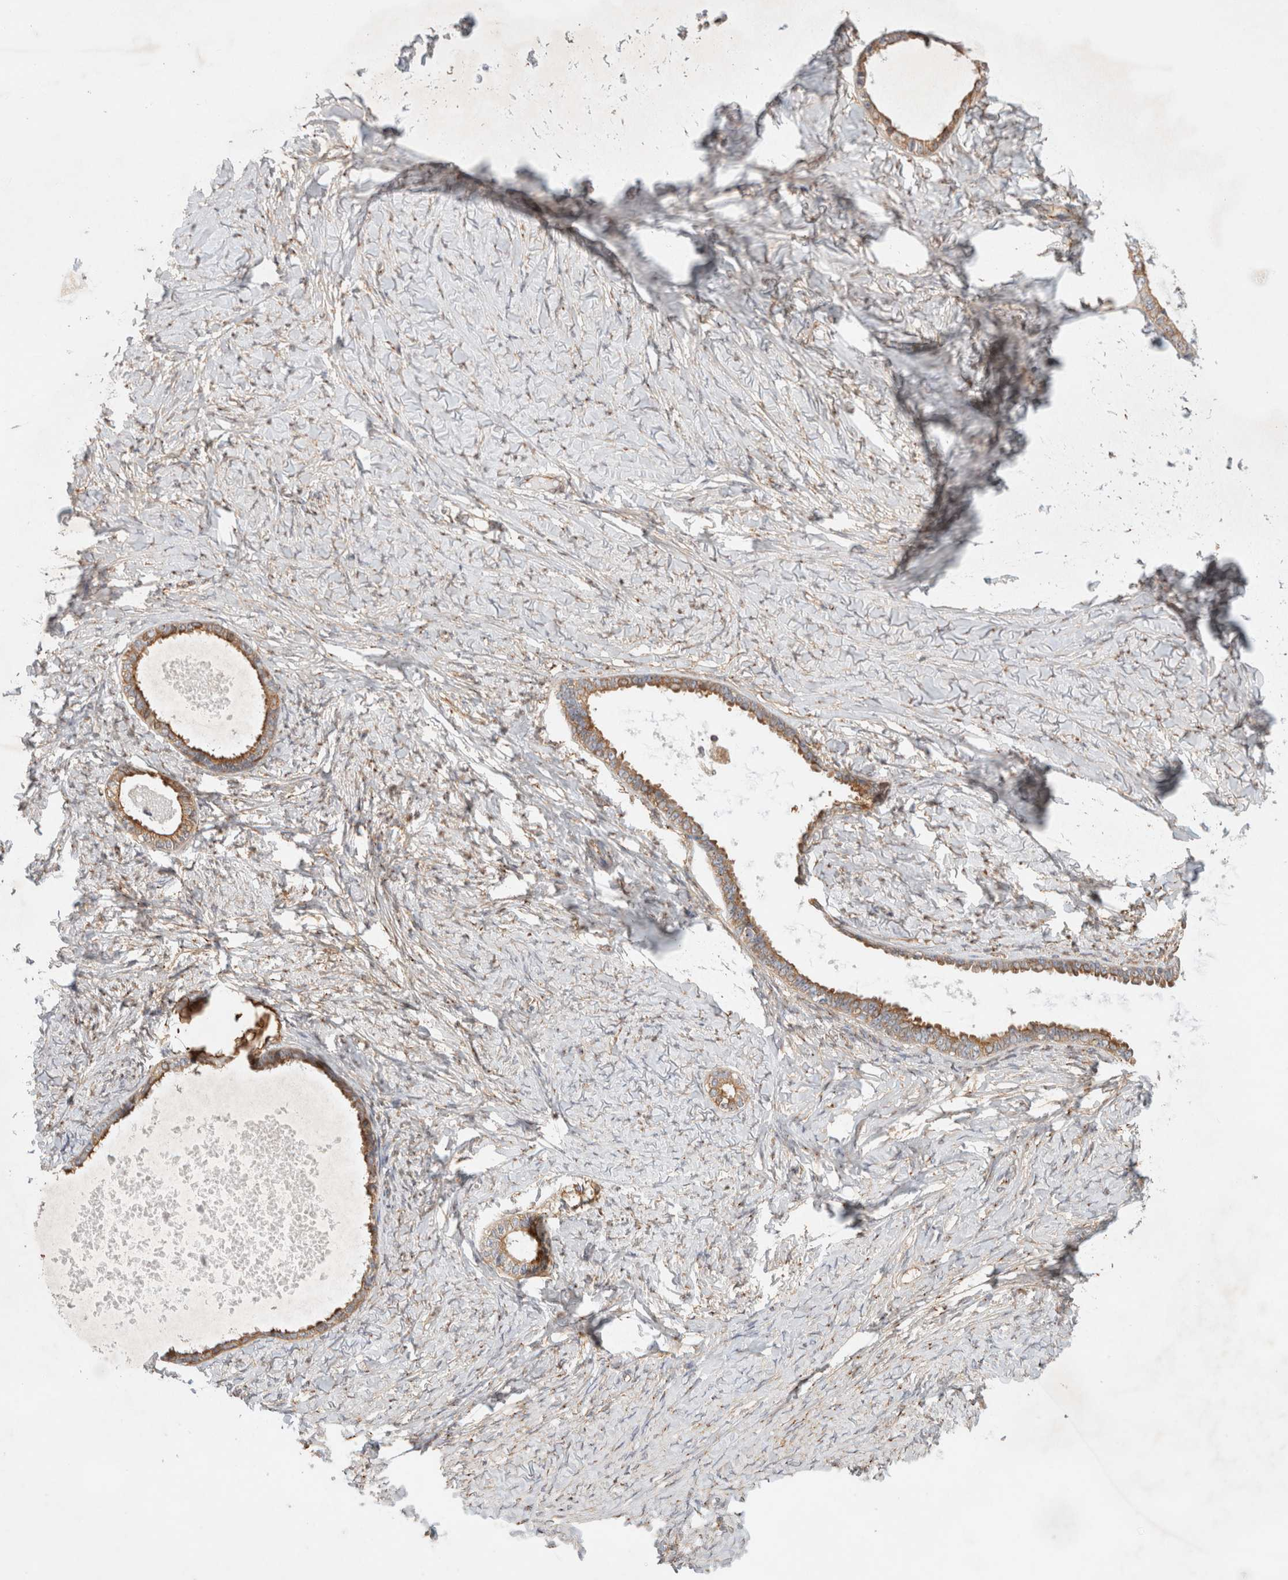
{"staining": {"intensity": "moderate", "quantity": ">75%", "location": "cytoplasmic/membranous"}, "tissue": "ovarian cancer", "cell_type": "Tumor cells", "image_type": "cancer", "snomed": [{"axis": "morphology", "description": "Cystadenocarcinoma, serous, NOS"}, {"axis": "topography", "description": "Ovary"}], "caption": "Immunohistochemistry (IHC) of ovarian cancer exhibits medium levels of moderate cytoplasmic/membranous staining in about >75% of tumor cells. (DAB = brown stain, brightfield microscopy at high magnification).", "gene": "GPR150", "patient": {"sex": "female", "age": 79}}